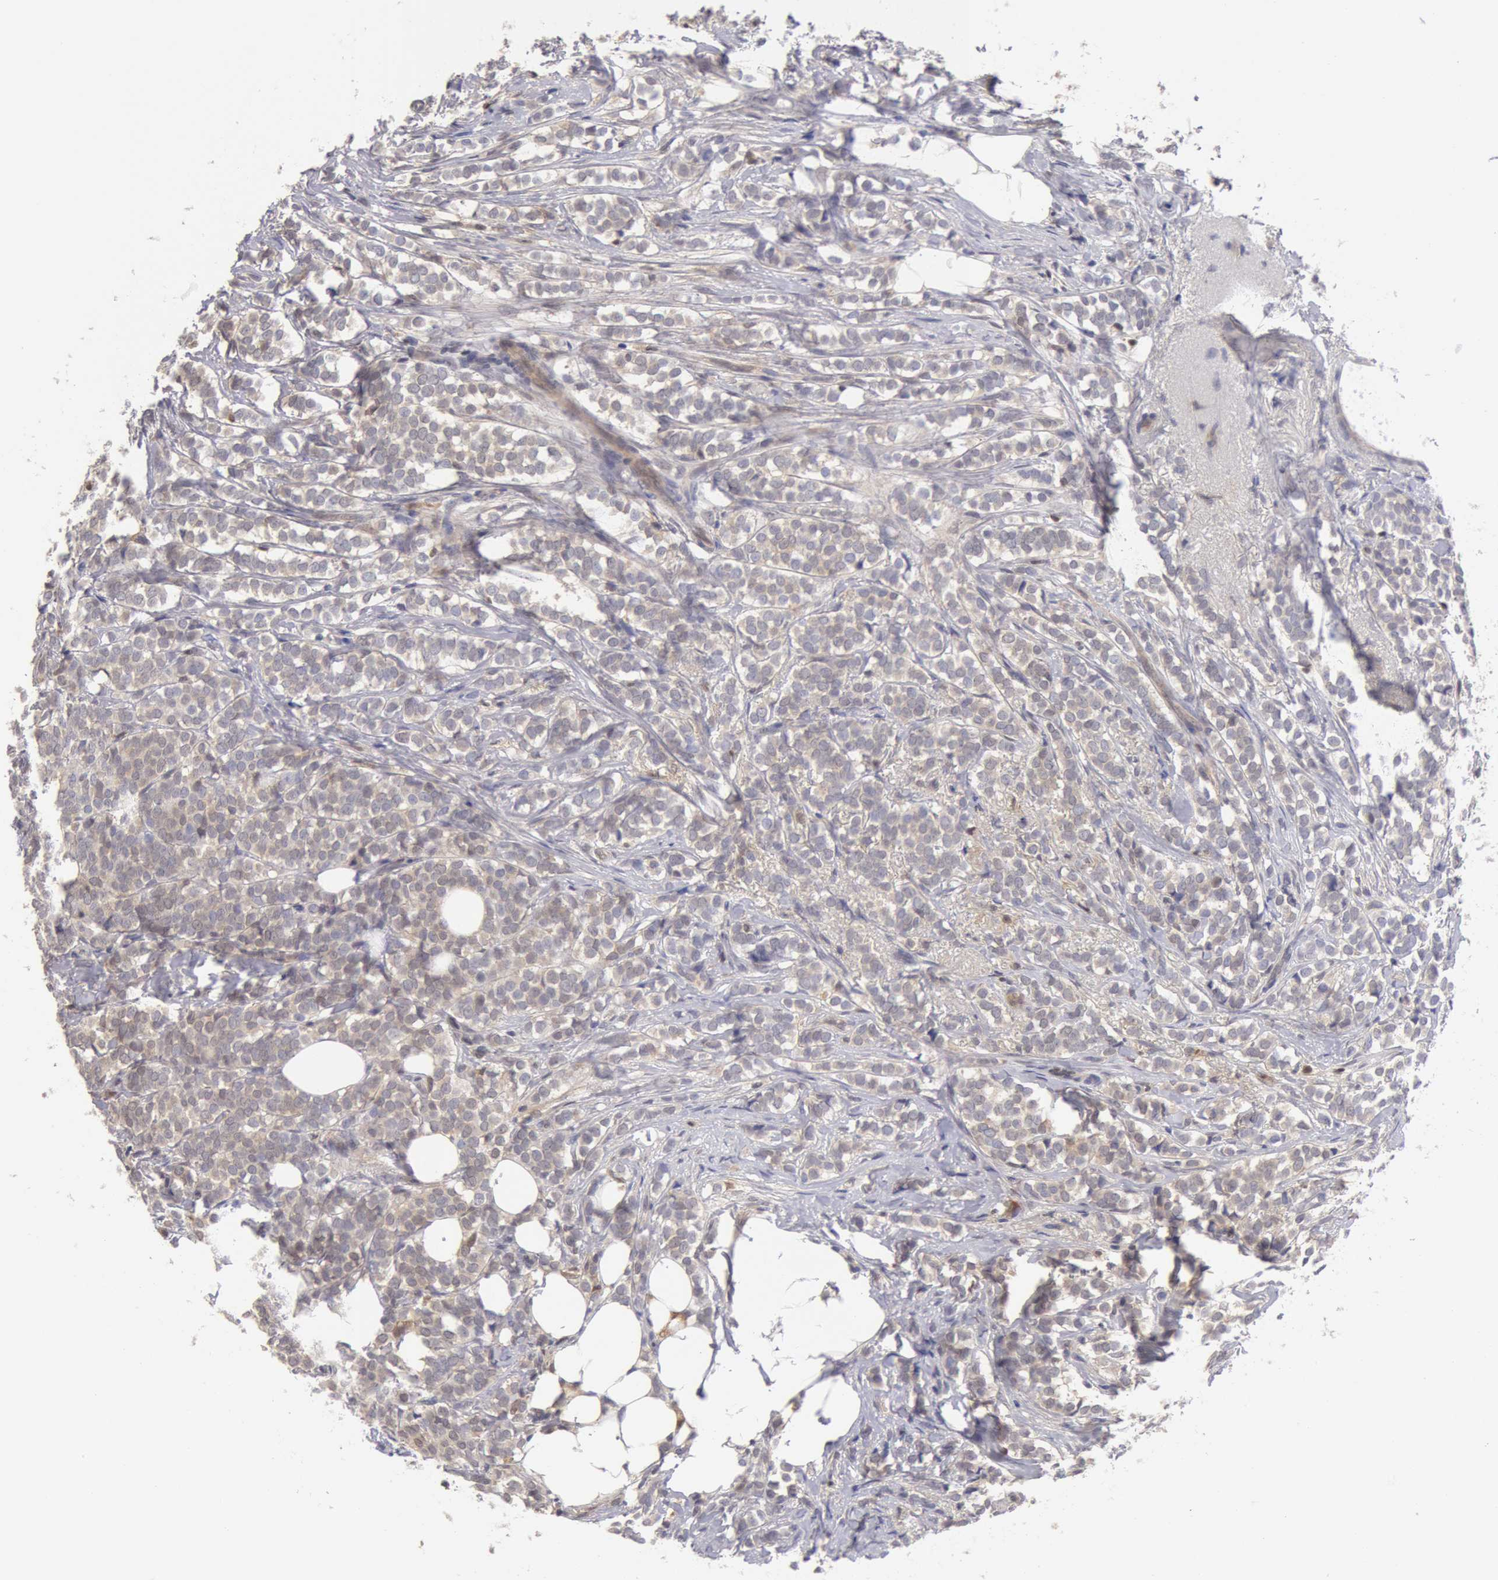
{"staining": {"intensity": "negative", "quantity": "none", "location": "none"}, "tissue": "breast cancer", "cell_type": "Tumor cells", "image_type": "cancer", "snomed": [{"axis": "morphology", "description": "Lobular carcinoma"}, {"axis": "topography", "description": "Breast"}], "caption": "Immunohistochemical staining of breast cancer (lobular carcinoma) demonstrates no significant staining in tumor cells.", "gene": "TXNRD1", "patient": {"sex": "female", "age": 56}}